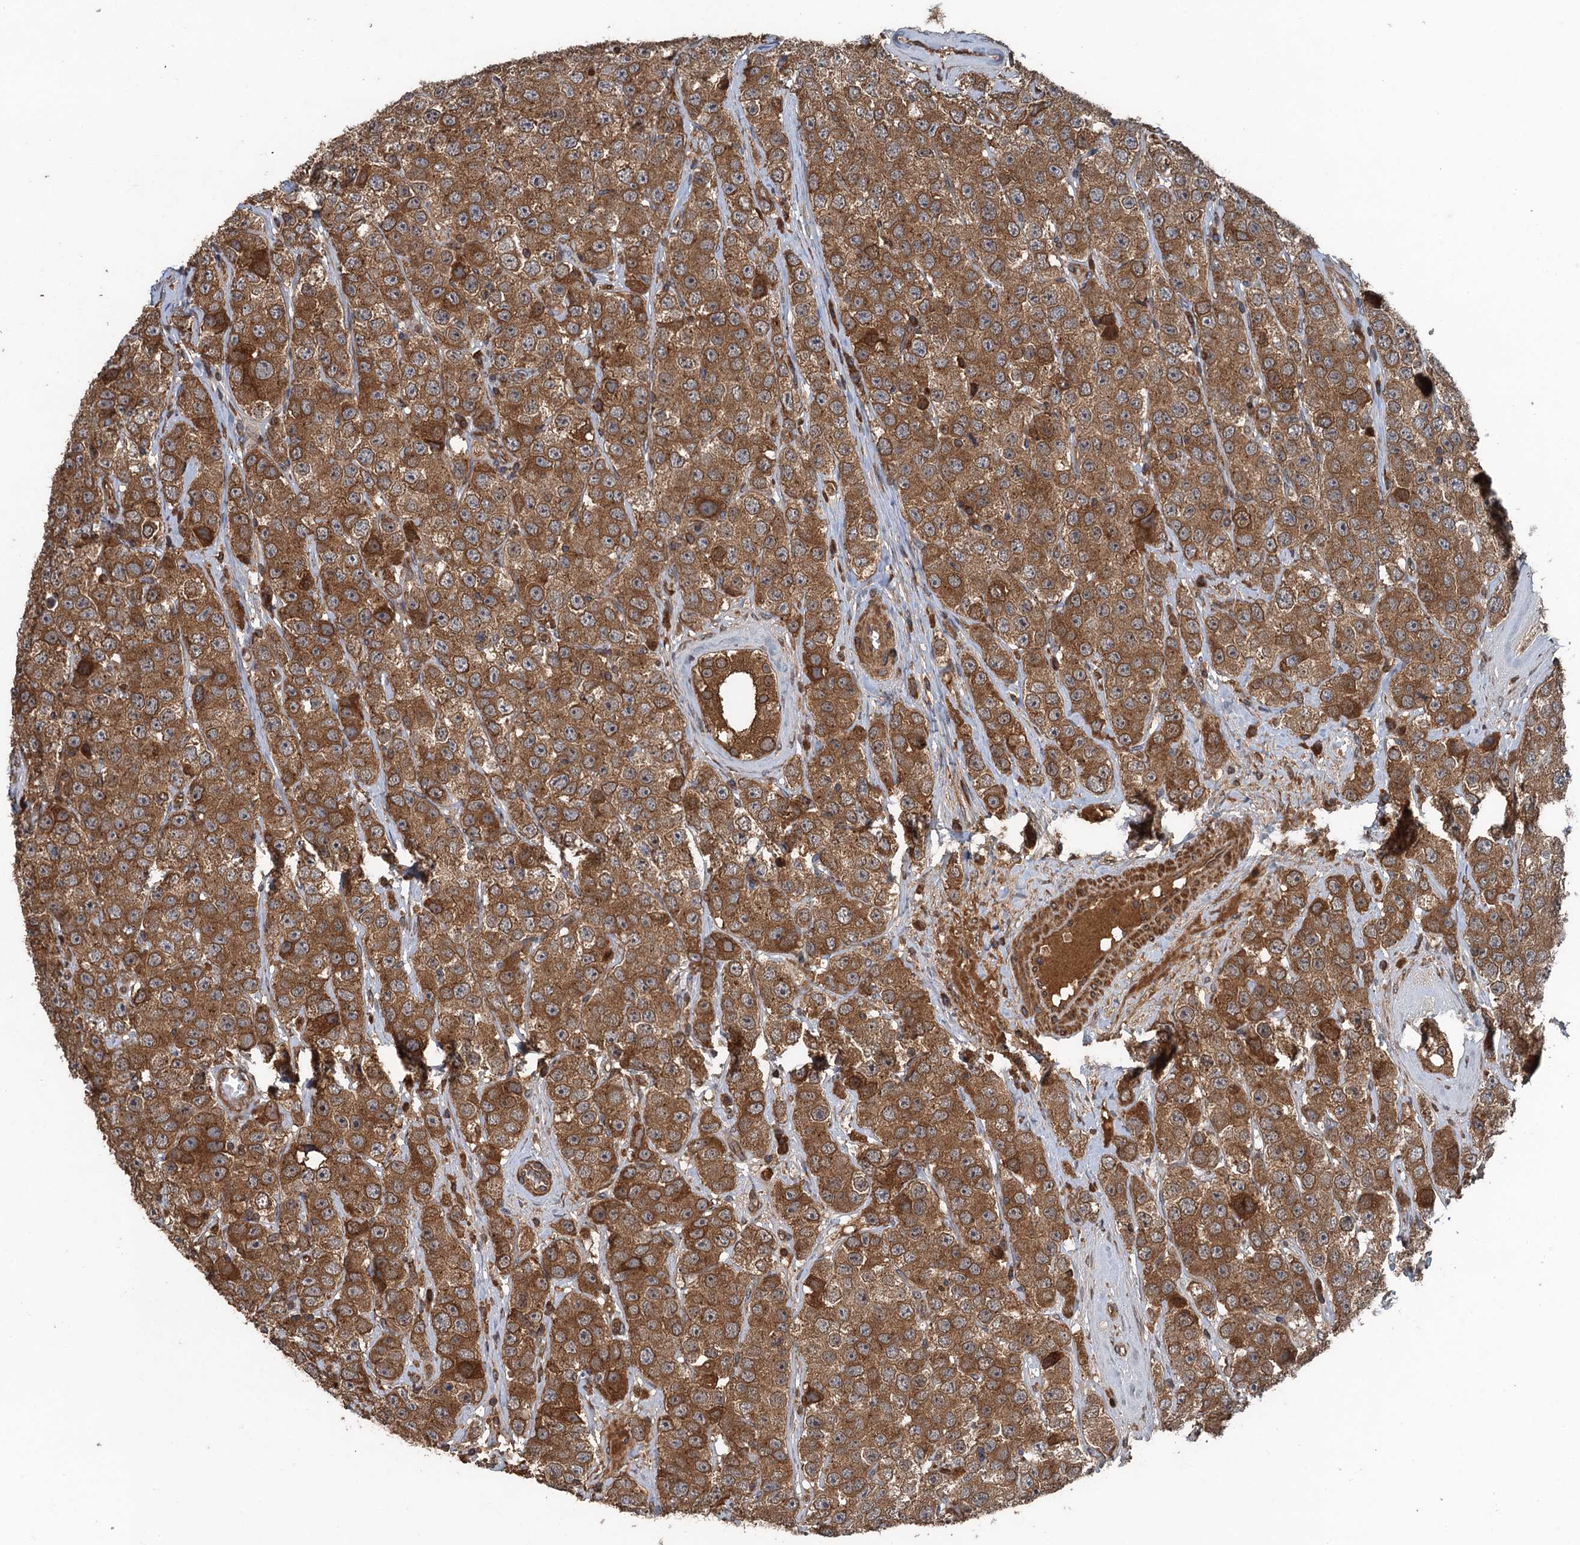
{"staining": {"intensity": "strong", "quantity": ">75%", "location": "cytoplasmic/membranous"}, "tissue": "testis cancer", "cell_type": "Tumor cells", "image_type": "cancer", "snomed": [{"axis": "morphology", "description": "Seminoma, NOS"}, {"axis": "topography", "description": "Testis"}], "caption": "Immunohistochemical staining of human testis cancer displays high levels of strong cytoplasmic/membranous staining in about >75% of tumor cells. The protein of interest is shown in brown color, while the nuclei are stained blue.", "gene": "GLE1", "patient": {"sex": "male", "age": 28}}